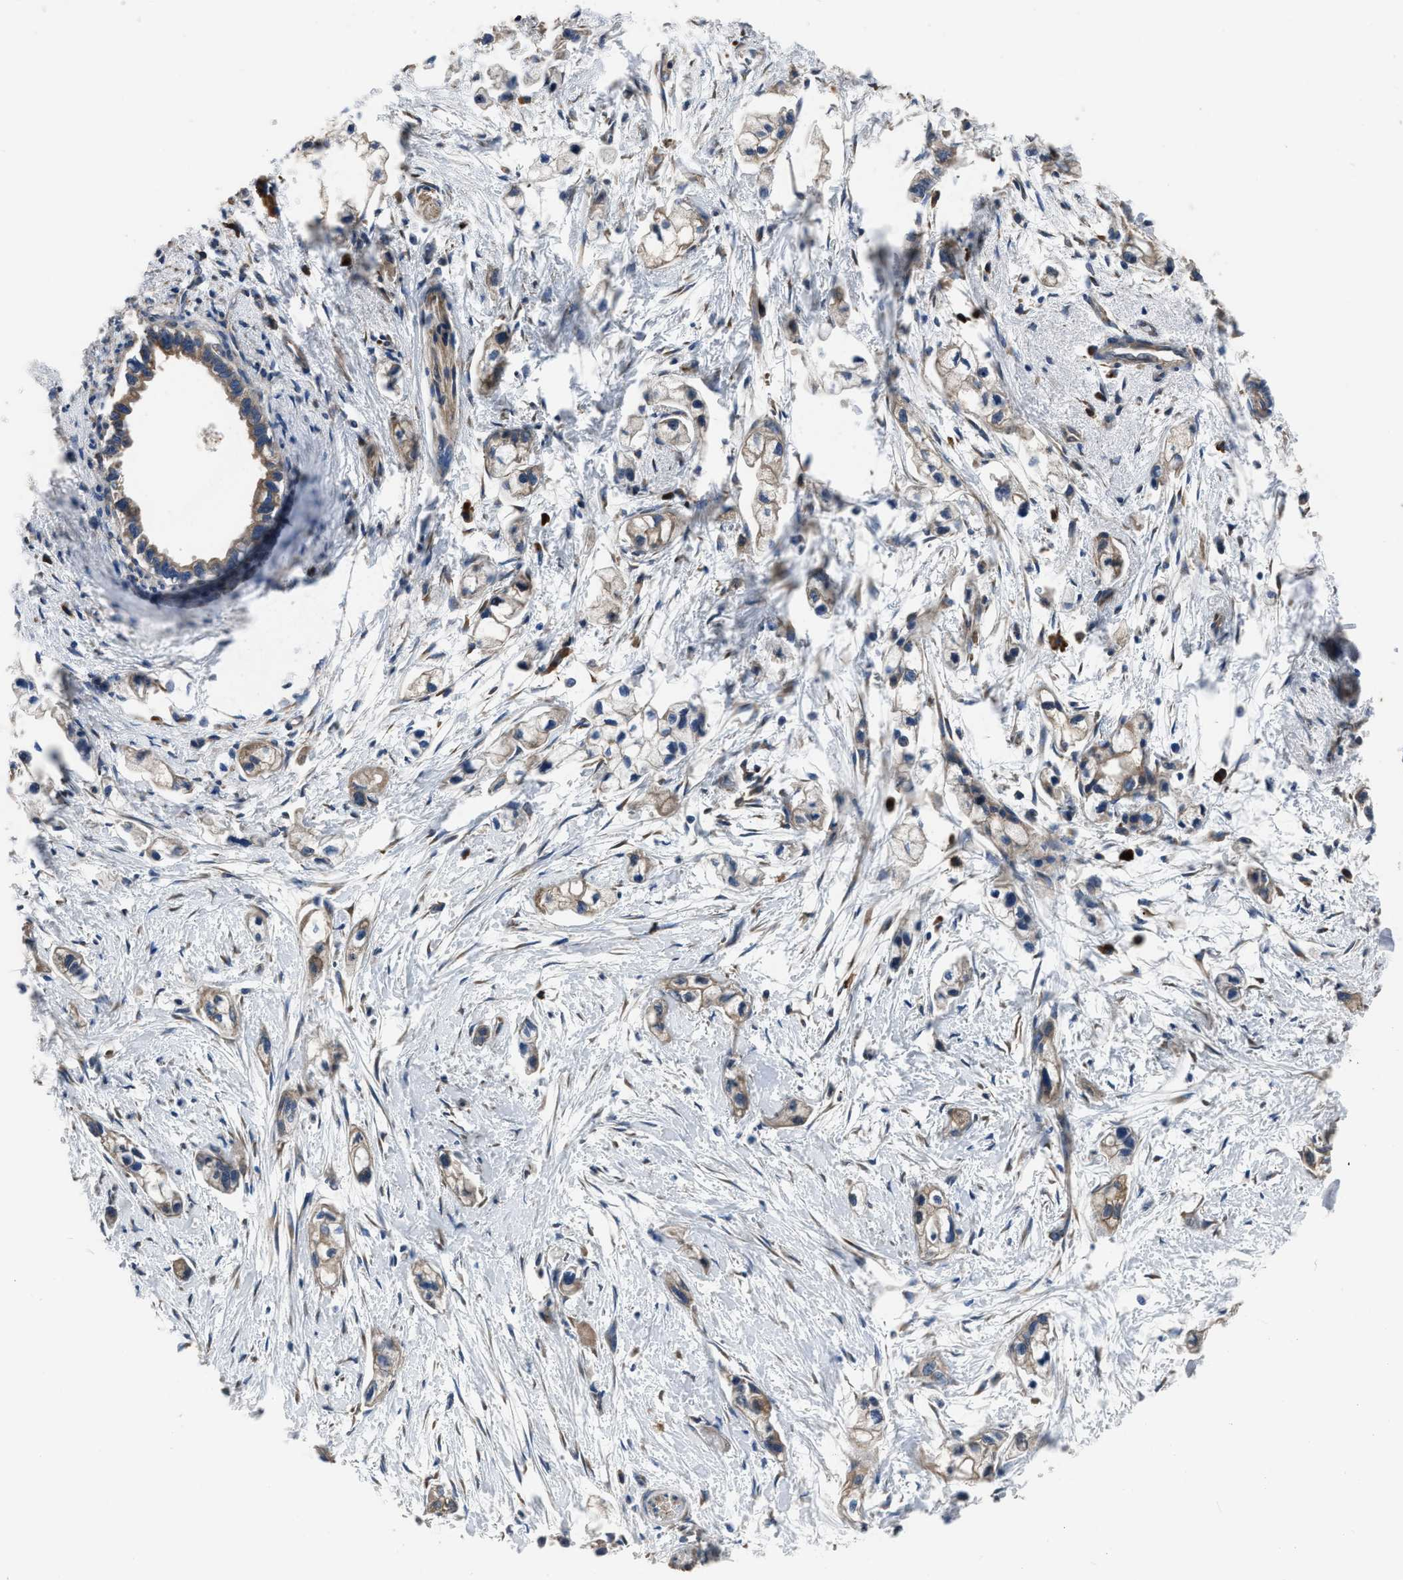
{"staining": {"intensity": "weak", "quantity": ">75%", "location": "cytoplasmic/membranous"}, "tissue": "pancreatic cancer", "cell_type": "Tumor cells", "image_type": "cancer", "snomed": [{"axis": "morphology", "description": "Adenocarcinoma, NOS"}, {"axis": "topography", "description": "Pancreas"}], "caption": "About >75% of tumor cells in pancreatic cancer exhibit weak cytoplasmic/membranous protein staining as visualized by brown immunohistochemical staining.", "gene": "ANGPT1", "patient": {"sex": "male", "age": 74}}